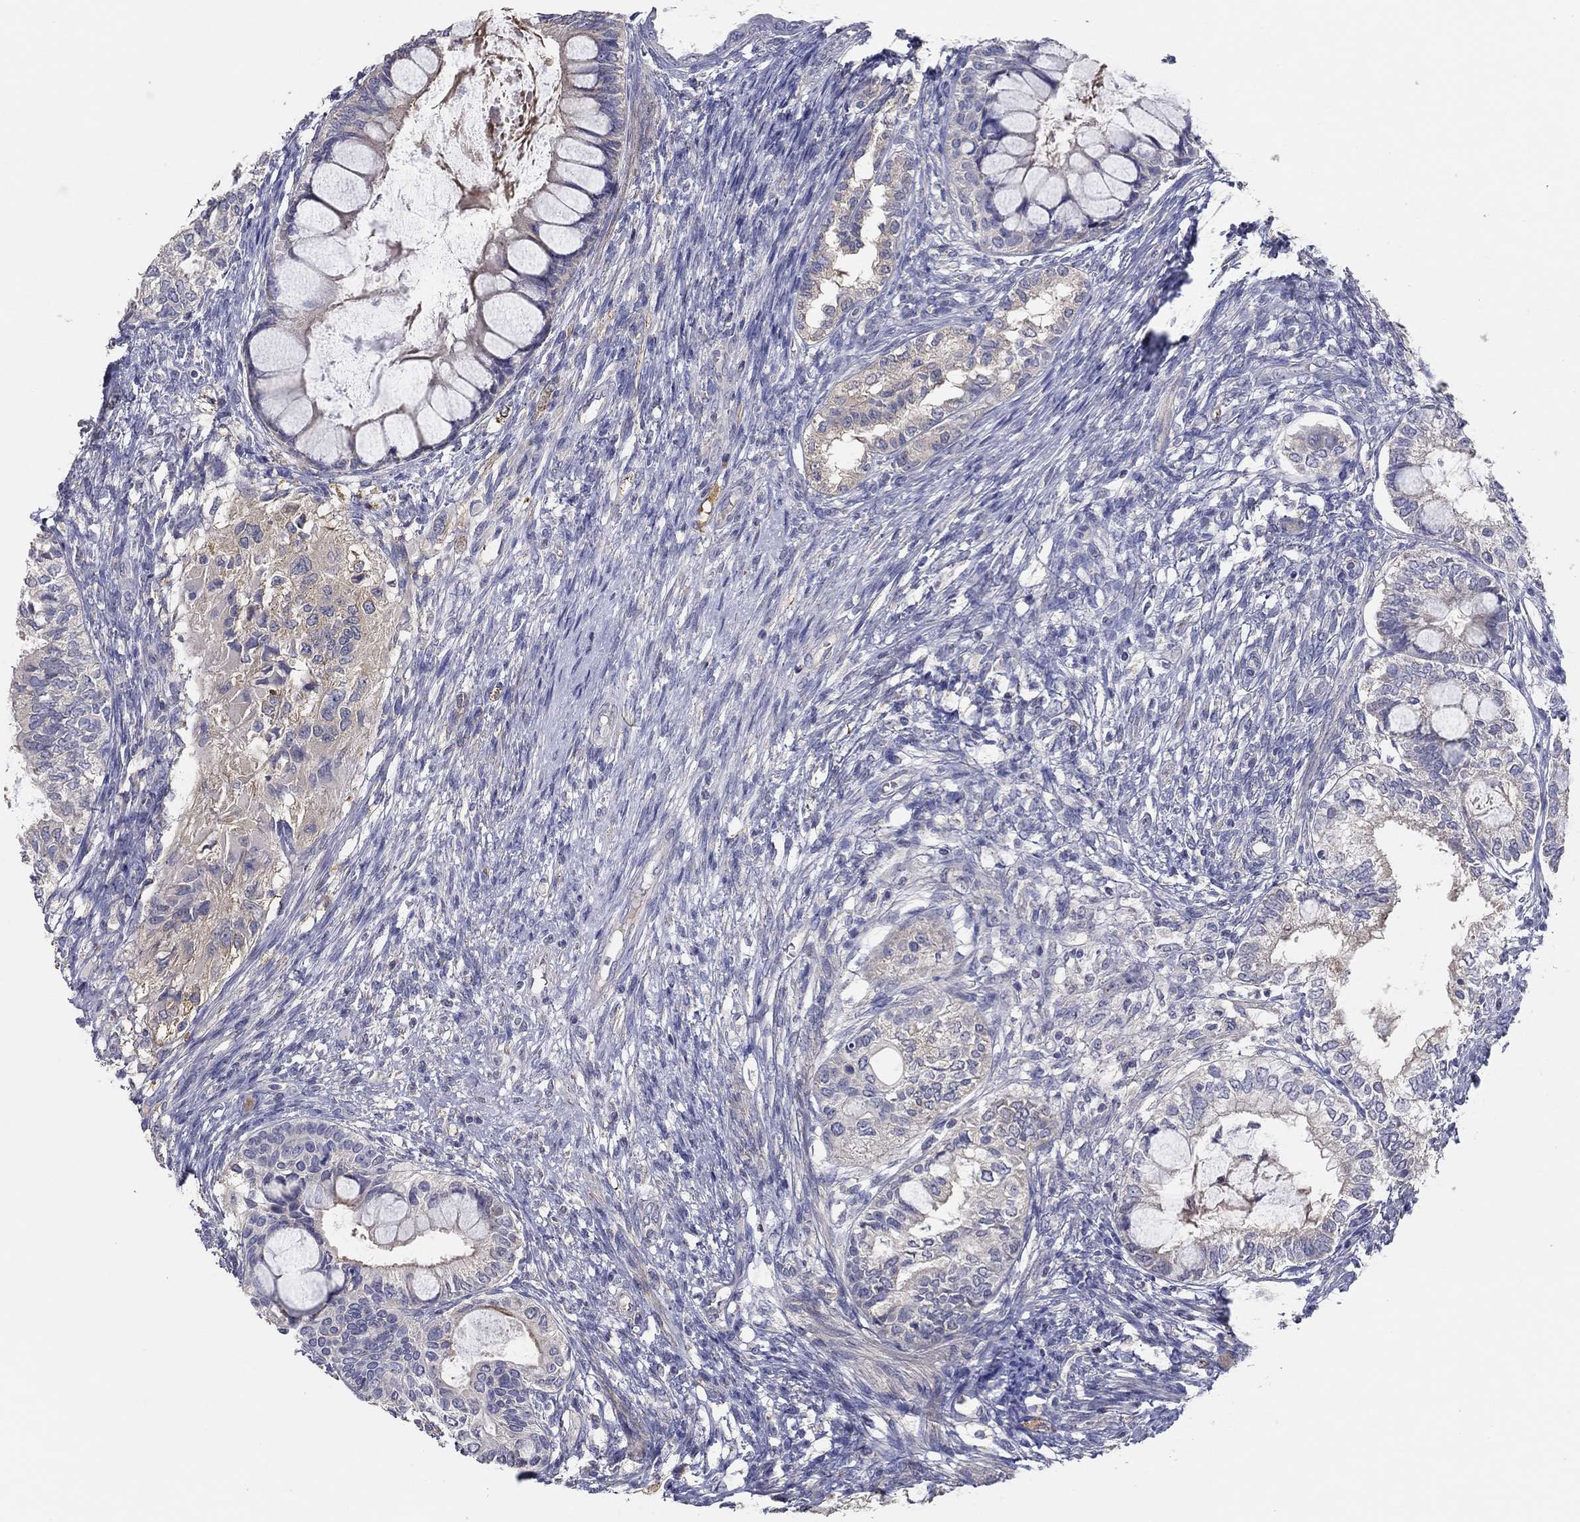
{"staining": {"intensity": "negative", "quantity": "none", "location": "none"}, "tissue": "testis cancer", "cell_type": "Tumor cells", "image_type": "cancer", "snomed": [{"axis": "morphology", "description": "Seminoma, NOS"}, {"axis": "morphology", "description": "Carcinoma, Embryonal, NOS"}, {"axis": "topography", "description": "Testis"}], "caption": "Micrograph shows no protein staining in tumor cells of testis cancer tissue.", "gene": "DOCK3", "patient": {"sex": "male", "age": 41}}